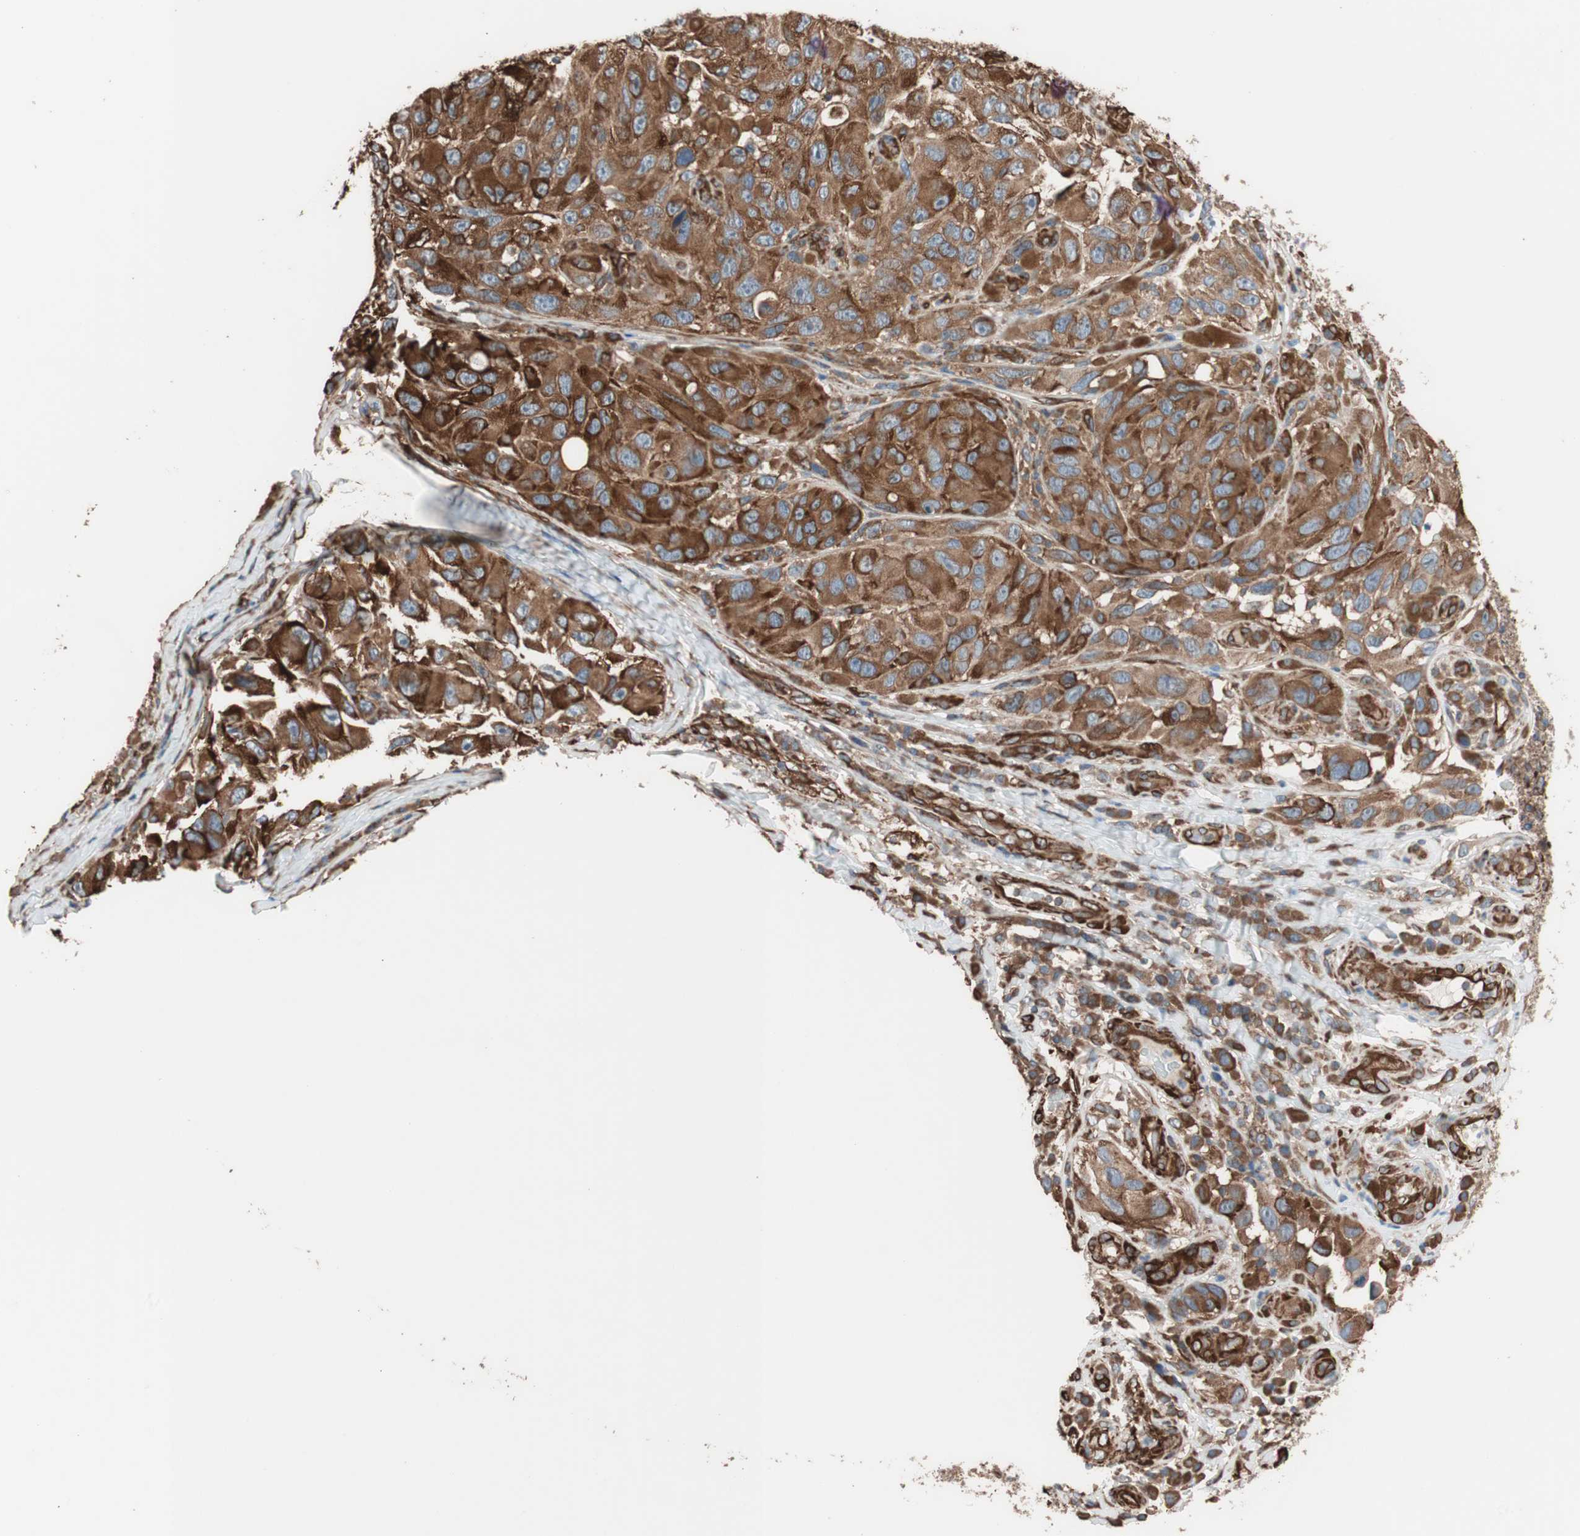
{"staining": {"intensity": "strong", "quantity": ">75%", "location": "cytoplasmic/membranous"}, "tissue": "melanoma", "cell_type": "Tumor cells", "image_type": "cancer", "snomed": [{"axis": "morphology", "description": "Malignant melanoma, NOS"}, {"axis": "topography", "description": "Skin"}], "caption": "An image of malignant melanoma stained for a protein reveals strong cytoplasmic/membranous brown staining in tumor cells.", "gene": "GPSM2", "patient": {"sex": "female", "age": 73}}